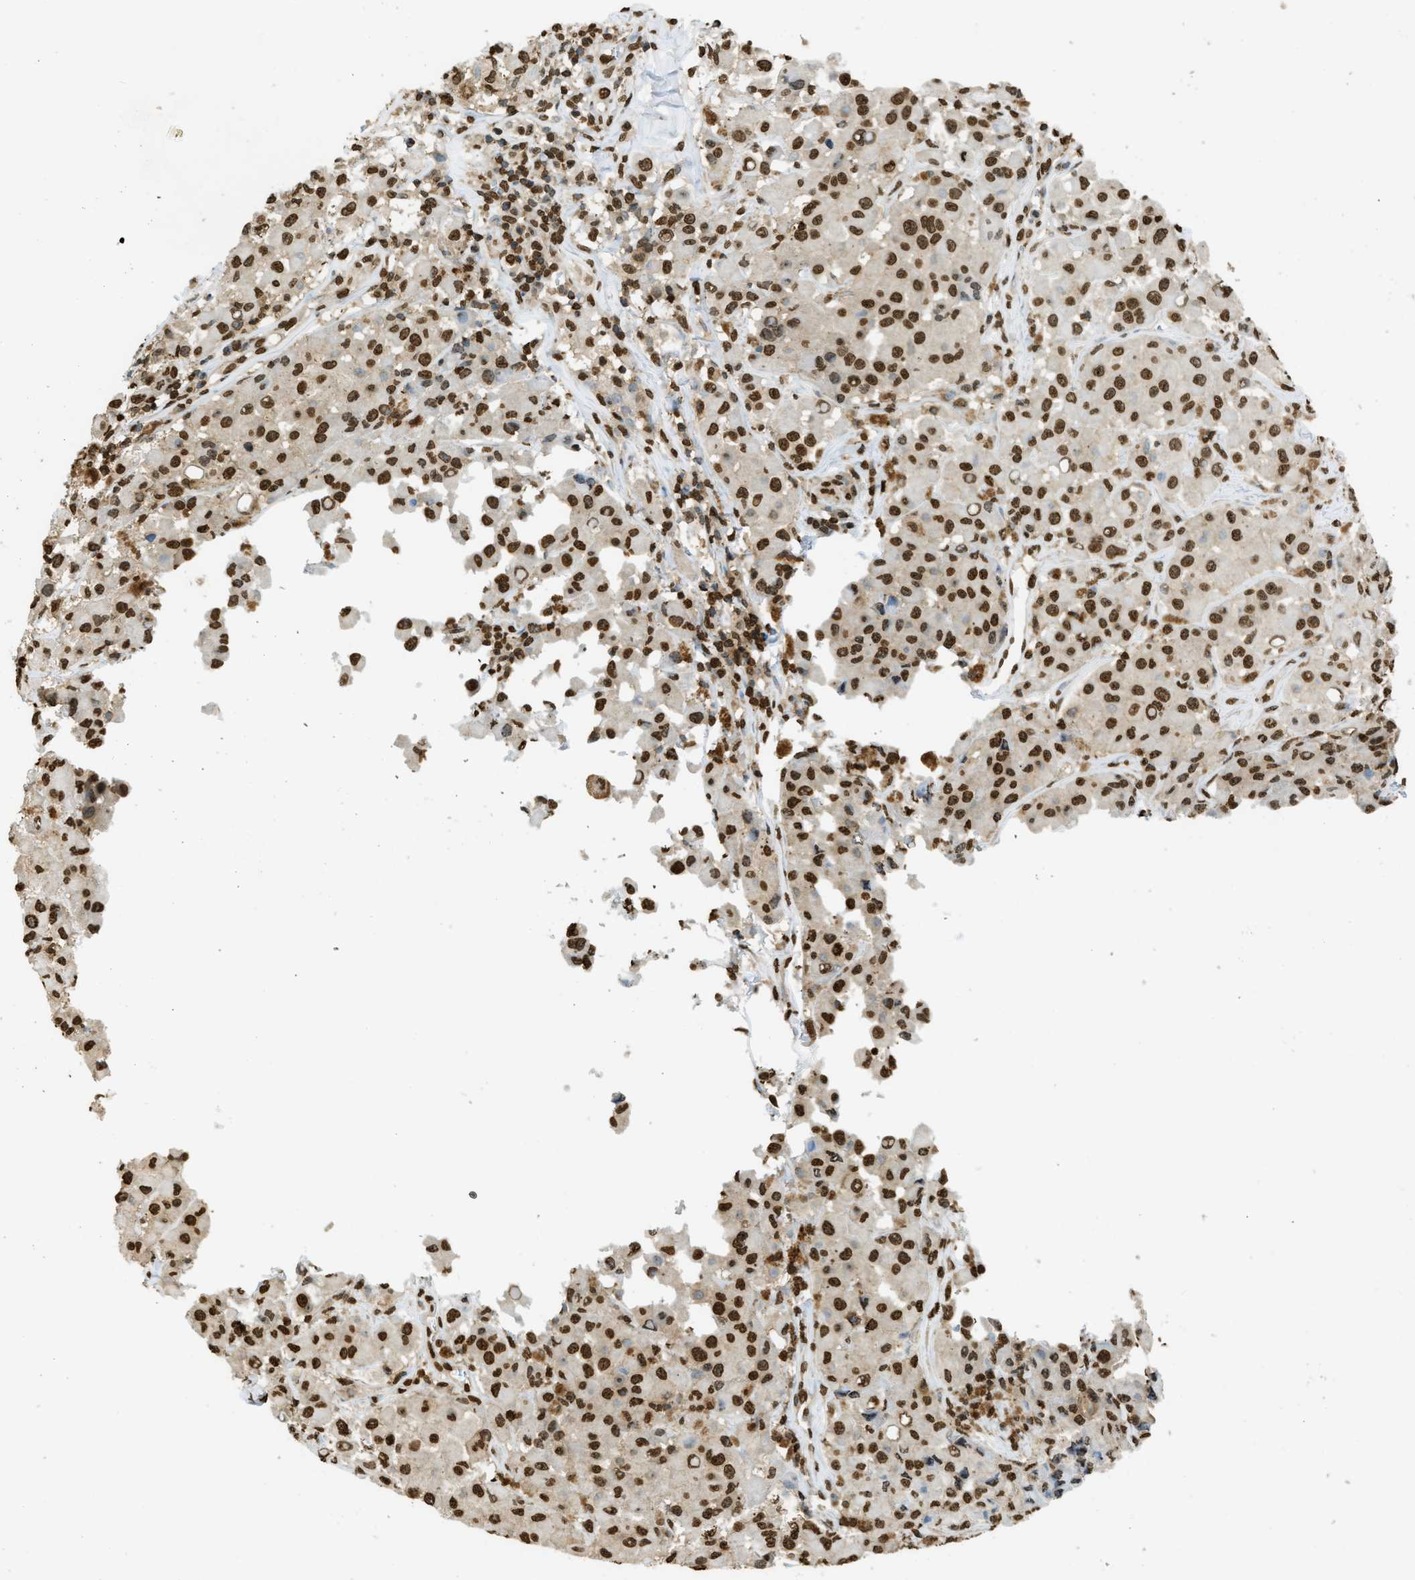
{"staining": {"intensity": "strong", "quantity": ">75%", "location": "nuclear"}, "tissue": "melanoma", "cell_type": "Tumor cells", "image_type": "cancer", "snomed": [{"axis": "morphology", "description": "Malignant melanoma, NOS"}, {"axis": "topography", "description": "Skin"}], "caption": "Melanoma stained with a brown dye displays strong nuclear positive staining in approximately >75% of tumor cells.", "gene": "NR5A2", "patient": {"sex": "male", "age": 84}}